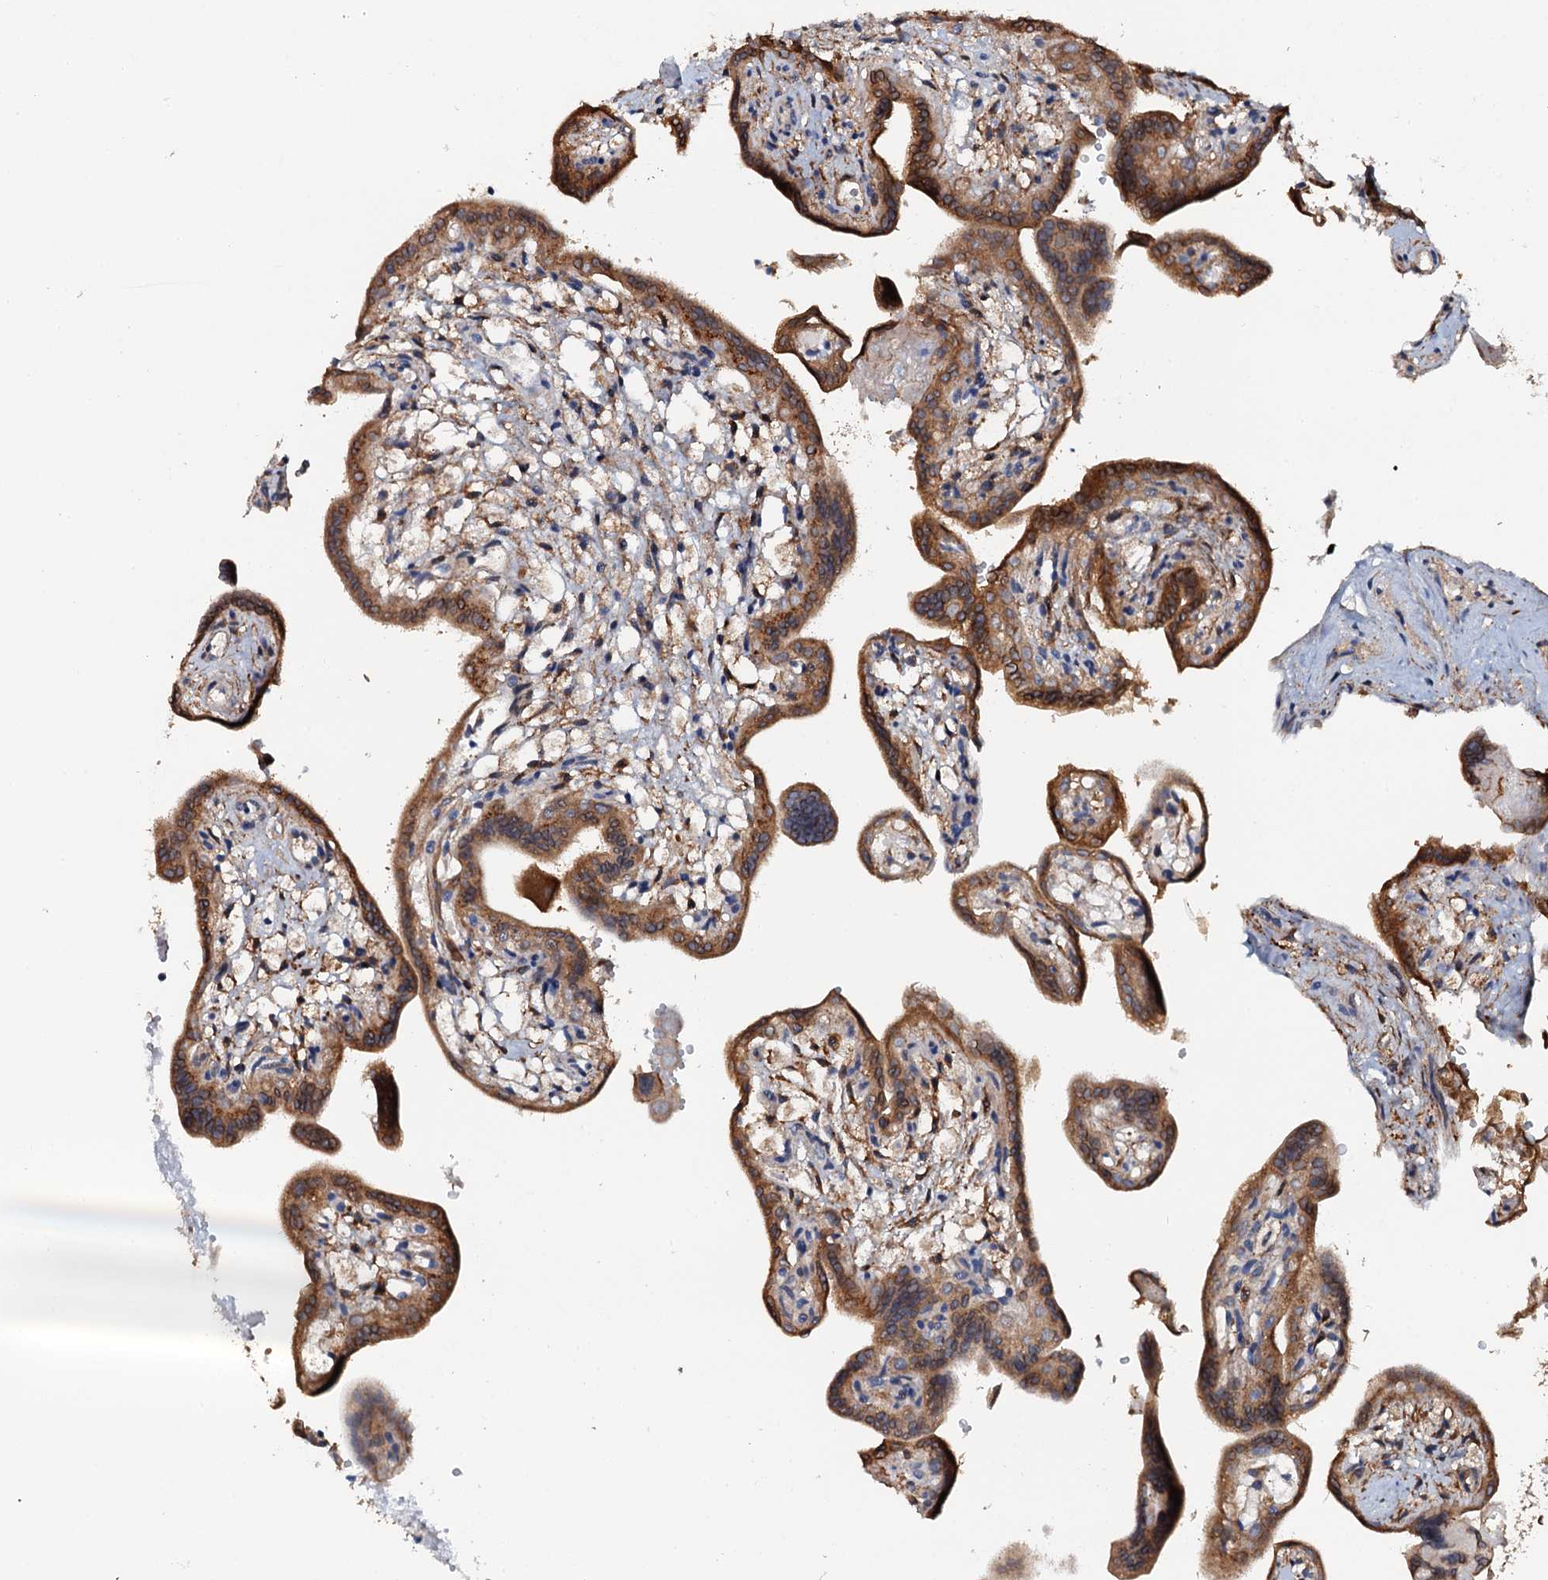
{"staining": {"intensity": "strong", "quantity": ">75%", "location": "cytoplasmic/membranous"}, "tissue": "placenta", "cell_type": "Trophoblastic cells", "image_type": "normal", "snomed": [{"axis": "morphology", "description": "Normal tissue, NOS"}, {"axis": "topography", "description": "Placenta"}], "caption": "Immunohistochemistry of normal human placenta shows high levels of strong cytoplasmic/membranous staining in about >75% of trophoblastic cells.", "gene": "GFOD2", "patient": {"sex": "female", "age": 37}}